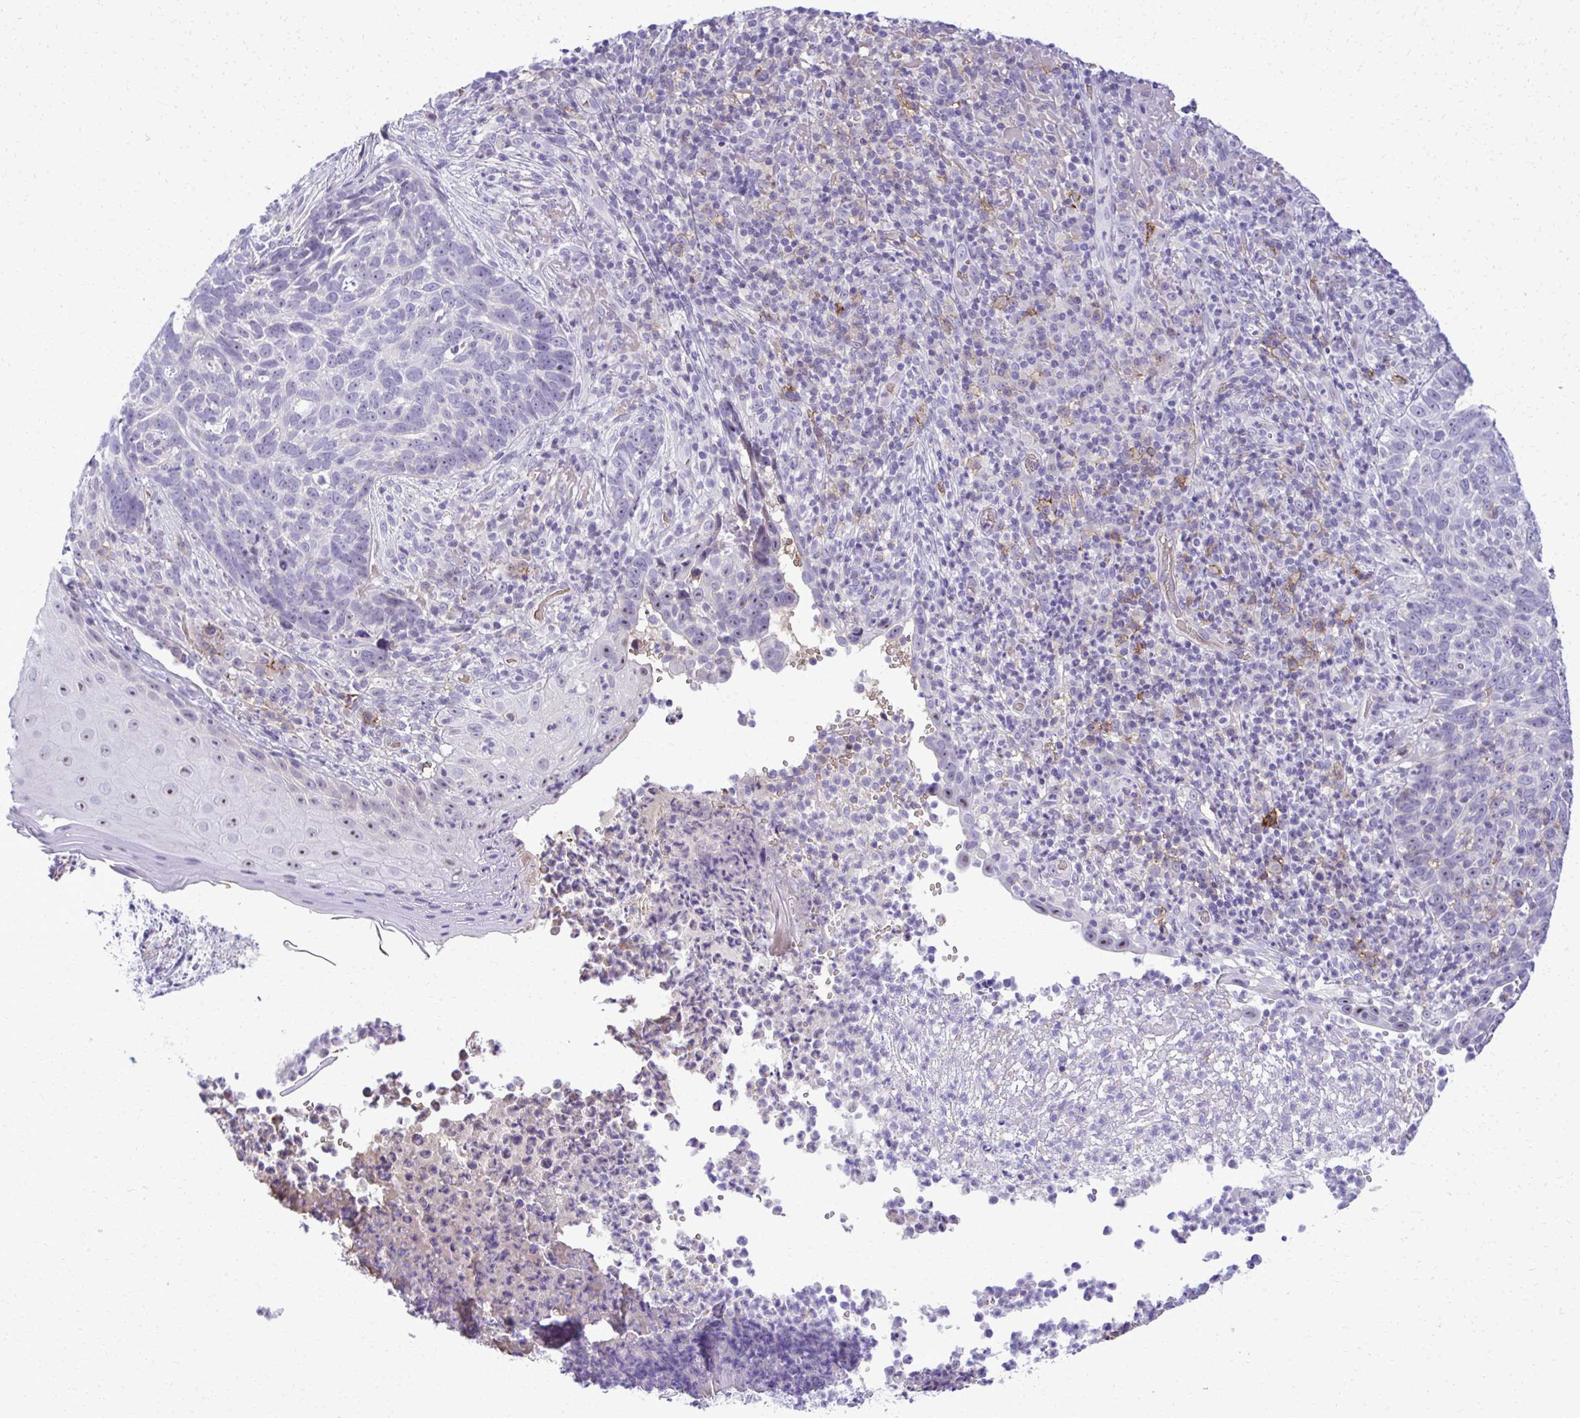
{"staining": {"intensity": "negative", "quantity": "none", "location": "none"}, "tissue": "skin cancer", "cell_type": "Tumor cells", "image_type": "cancer", "snomed": [{"axis": "morphology", "description": "Basal cell carcinoma"}, {"axis": "topography", "description": "Skin"}, {"axis": "topography", "description": "Skin of face"}], "caption": "The IHC photomicrograph has no significant positivity in tumor cells of skin cancer (basal cell carcinoma) tissue. (Stains: DAB IHC with hematoxylin counter stain, Microscopy: brightfield microscopy at high magnification).", "gene": "PITPNM3", "patient": {"sex": "female", "age": 95}}